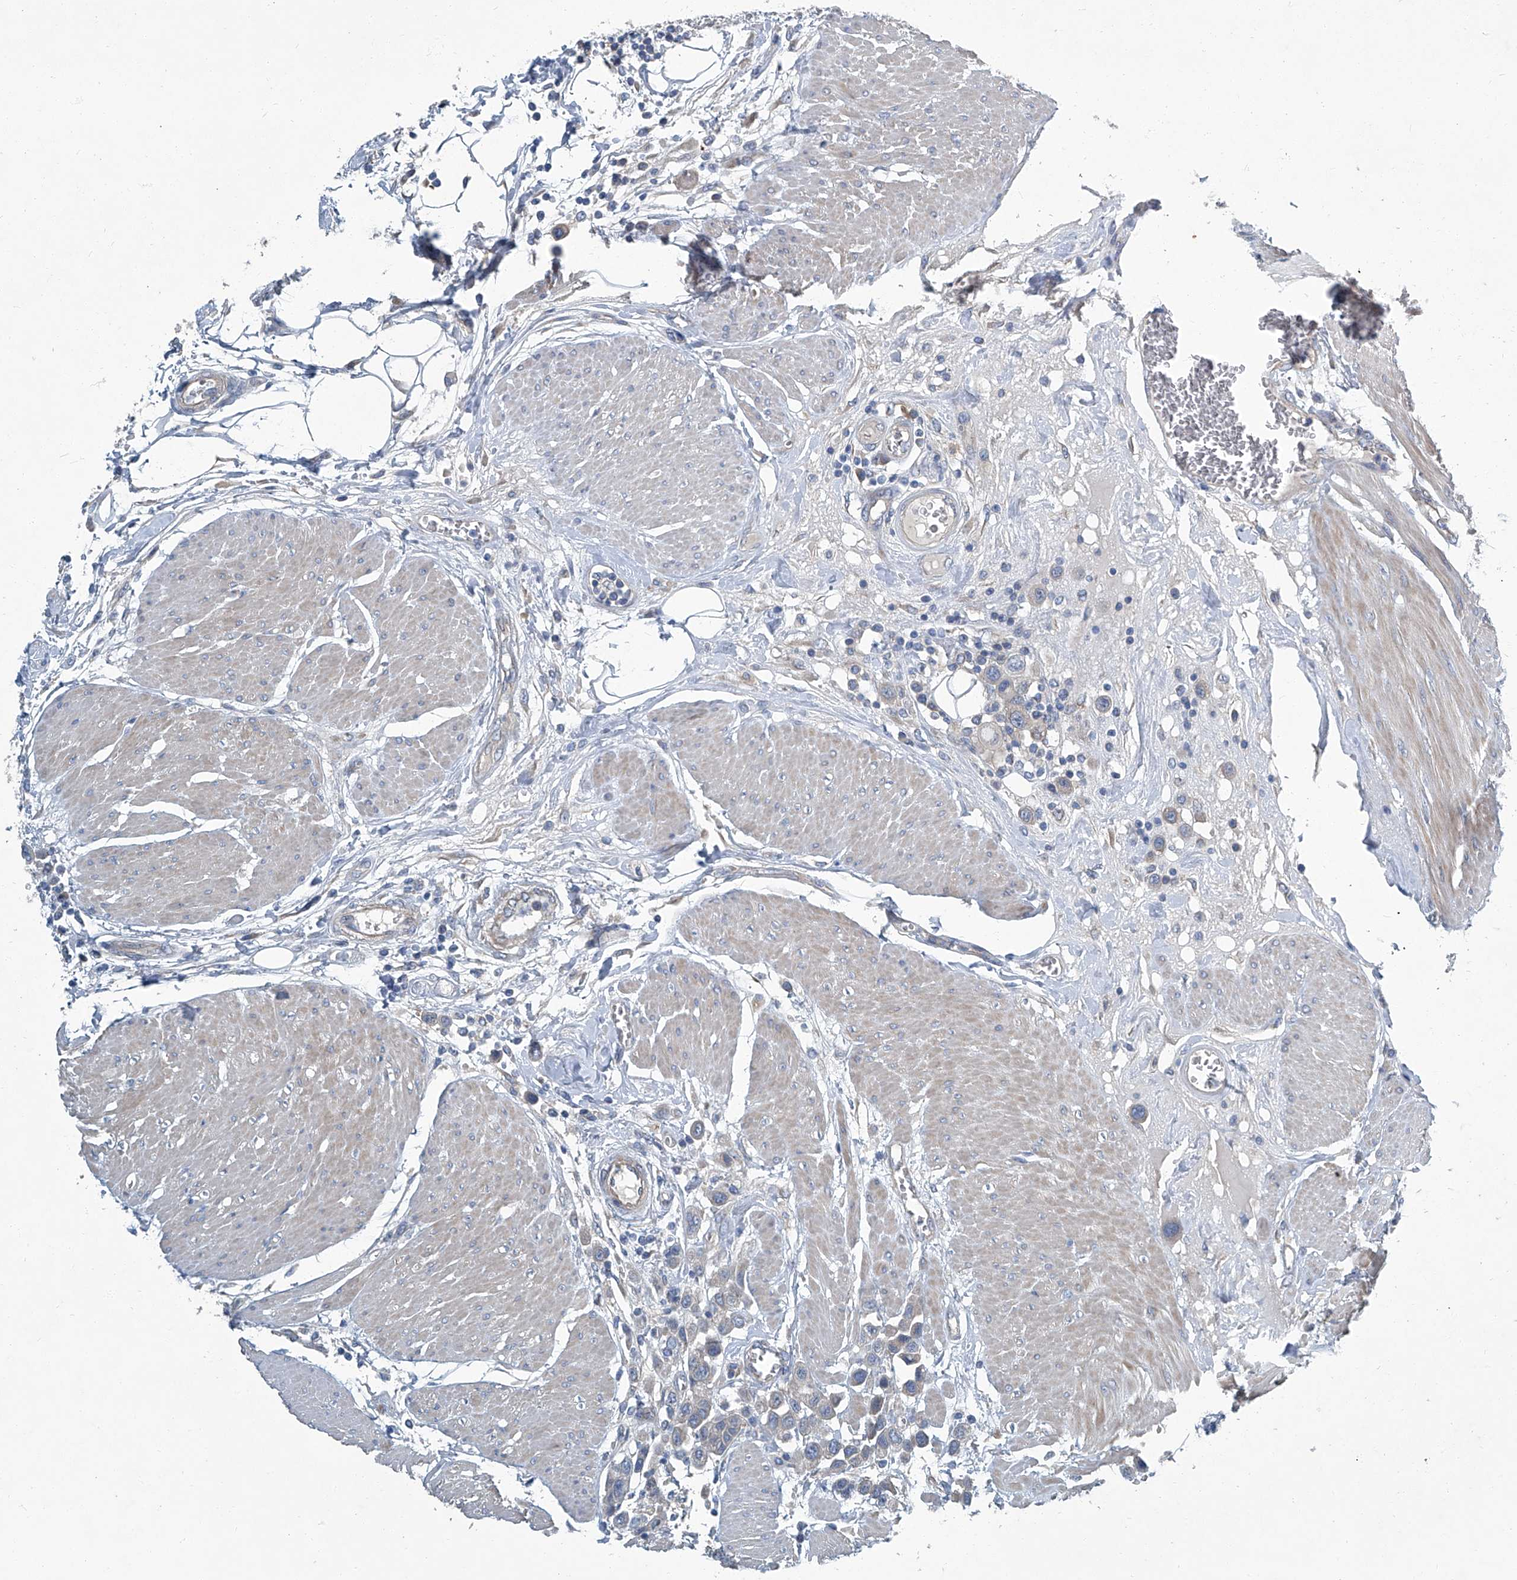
{"staining": {"intensity": "weak", "quantity": "<25%", "location": "cytoplasmic/membranous"}, "tissue": "urothelial cancer", "cell_type": "Tumor cells", "image_type": "cancer", "snomed": [{"axis": "morphology", "description": "Urothelial carcinoma, High grade"}, {"axis": "topography", "description": "Urinary bladder"}], "caption": "High-grade urothelial carcinoma was stained to show a protein in brown. There is no significant staining in tumor cells.", "gene": "SLC26A11", "patient": {"sex": "male", "age": 50}}